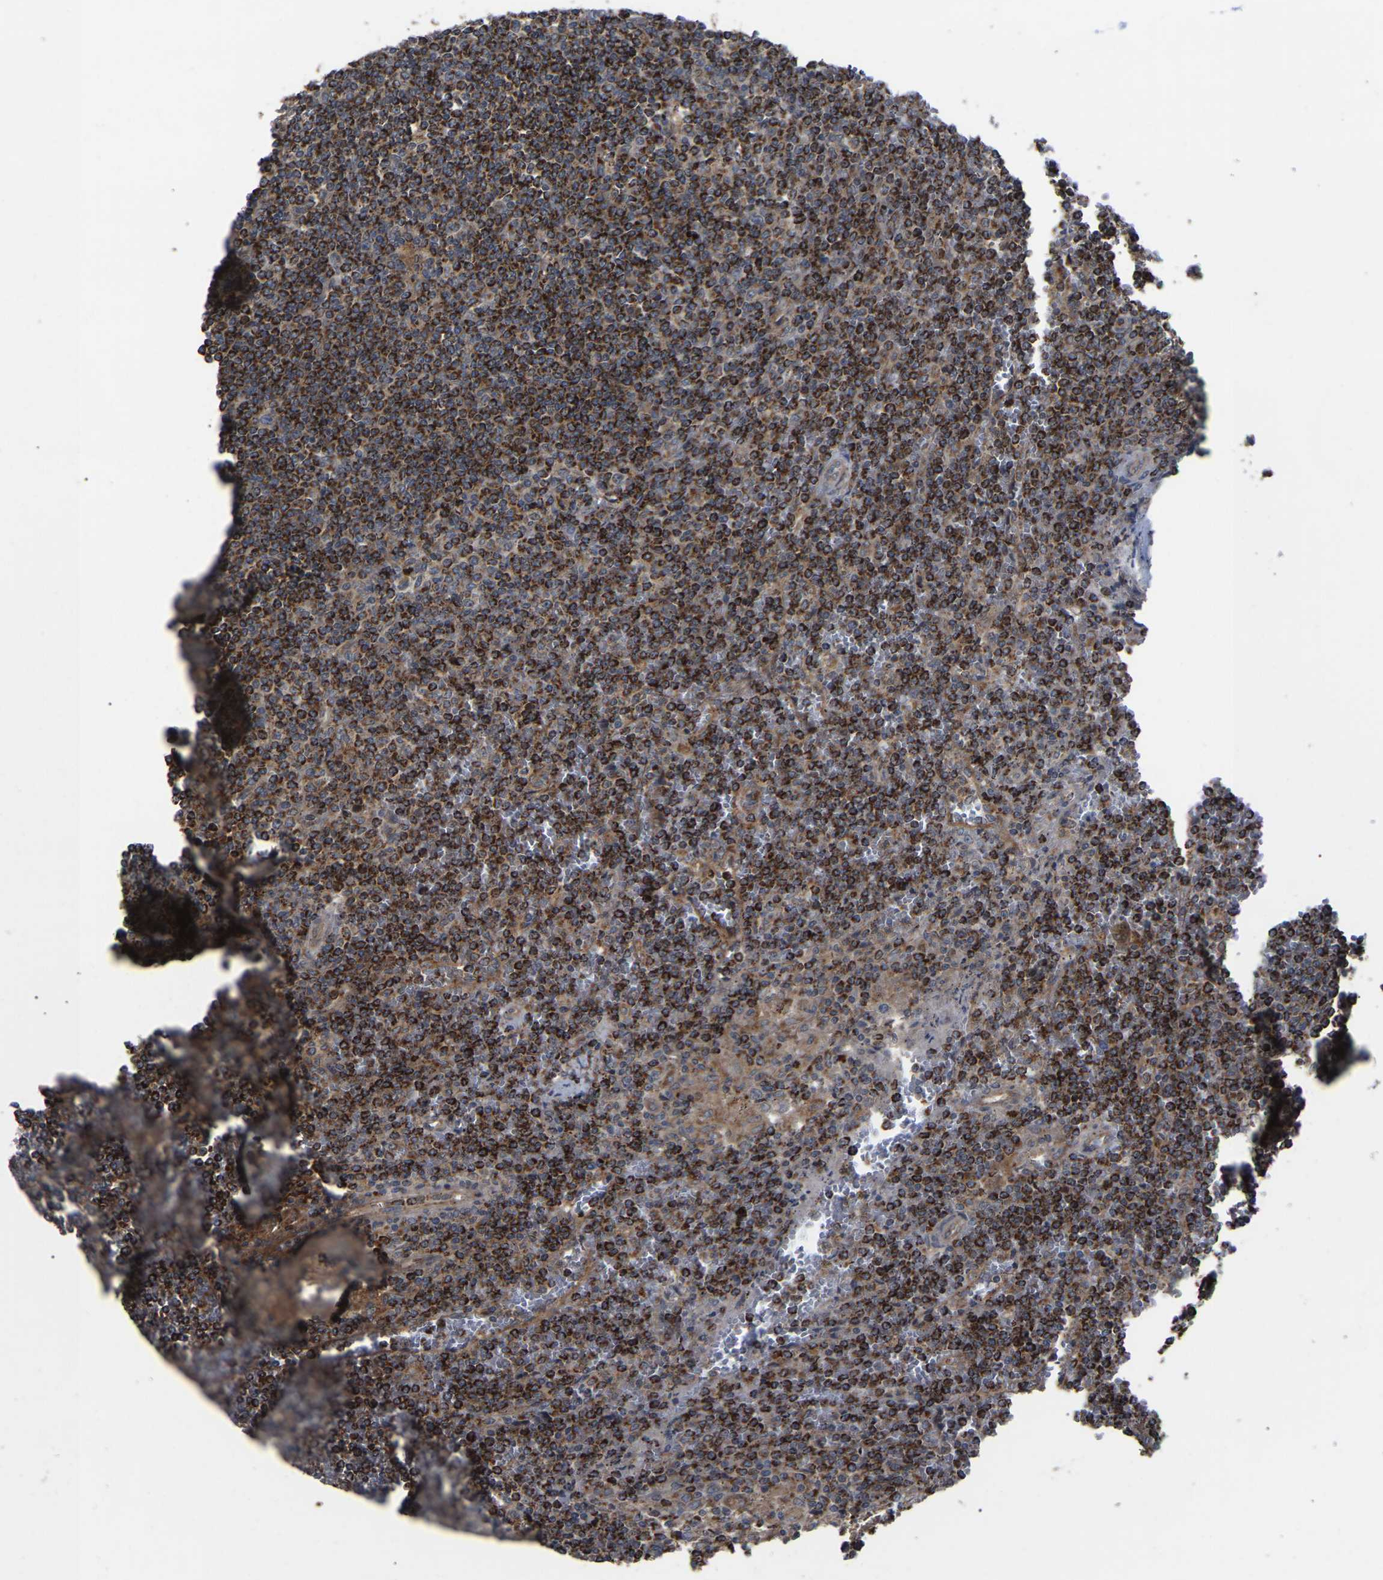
{"staining": {"intensity": "strong", "quantity": ">75%", "location": "cytoplasmic/membranous"}, "tissue": "lymphoma", "cell_type": "Tumor cells", "image_type": "cancer", "snomed": [{"axis": "morphology", "description": "Malignant lymphoma, non-Hodgkin's type, Low grade"}, {"axis": "topography", "description": "Spleen"}], "caption": "High-power microscopy captured an immunohistochemistry image of lymphoma, revealing strong cytoplasmic/membranous staining in approximately >75% of tumor cells.", "gene": "GCC1", "patient": {"sex": "female", "age": 19}}